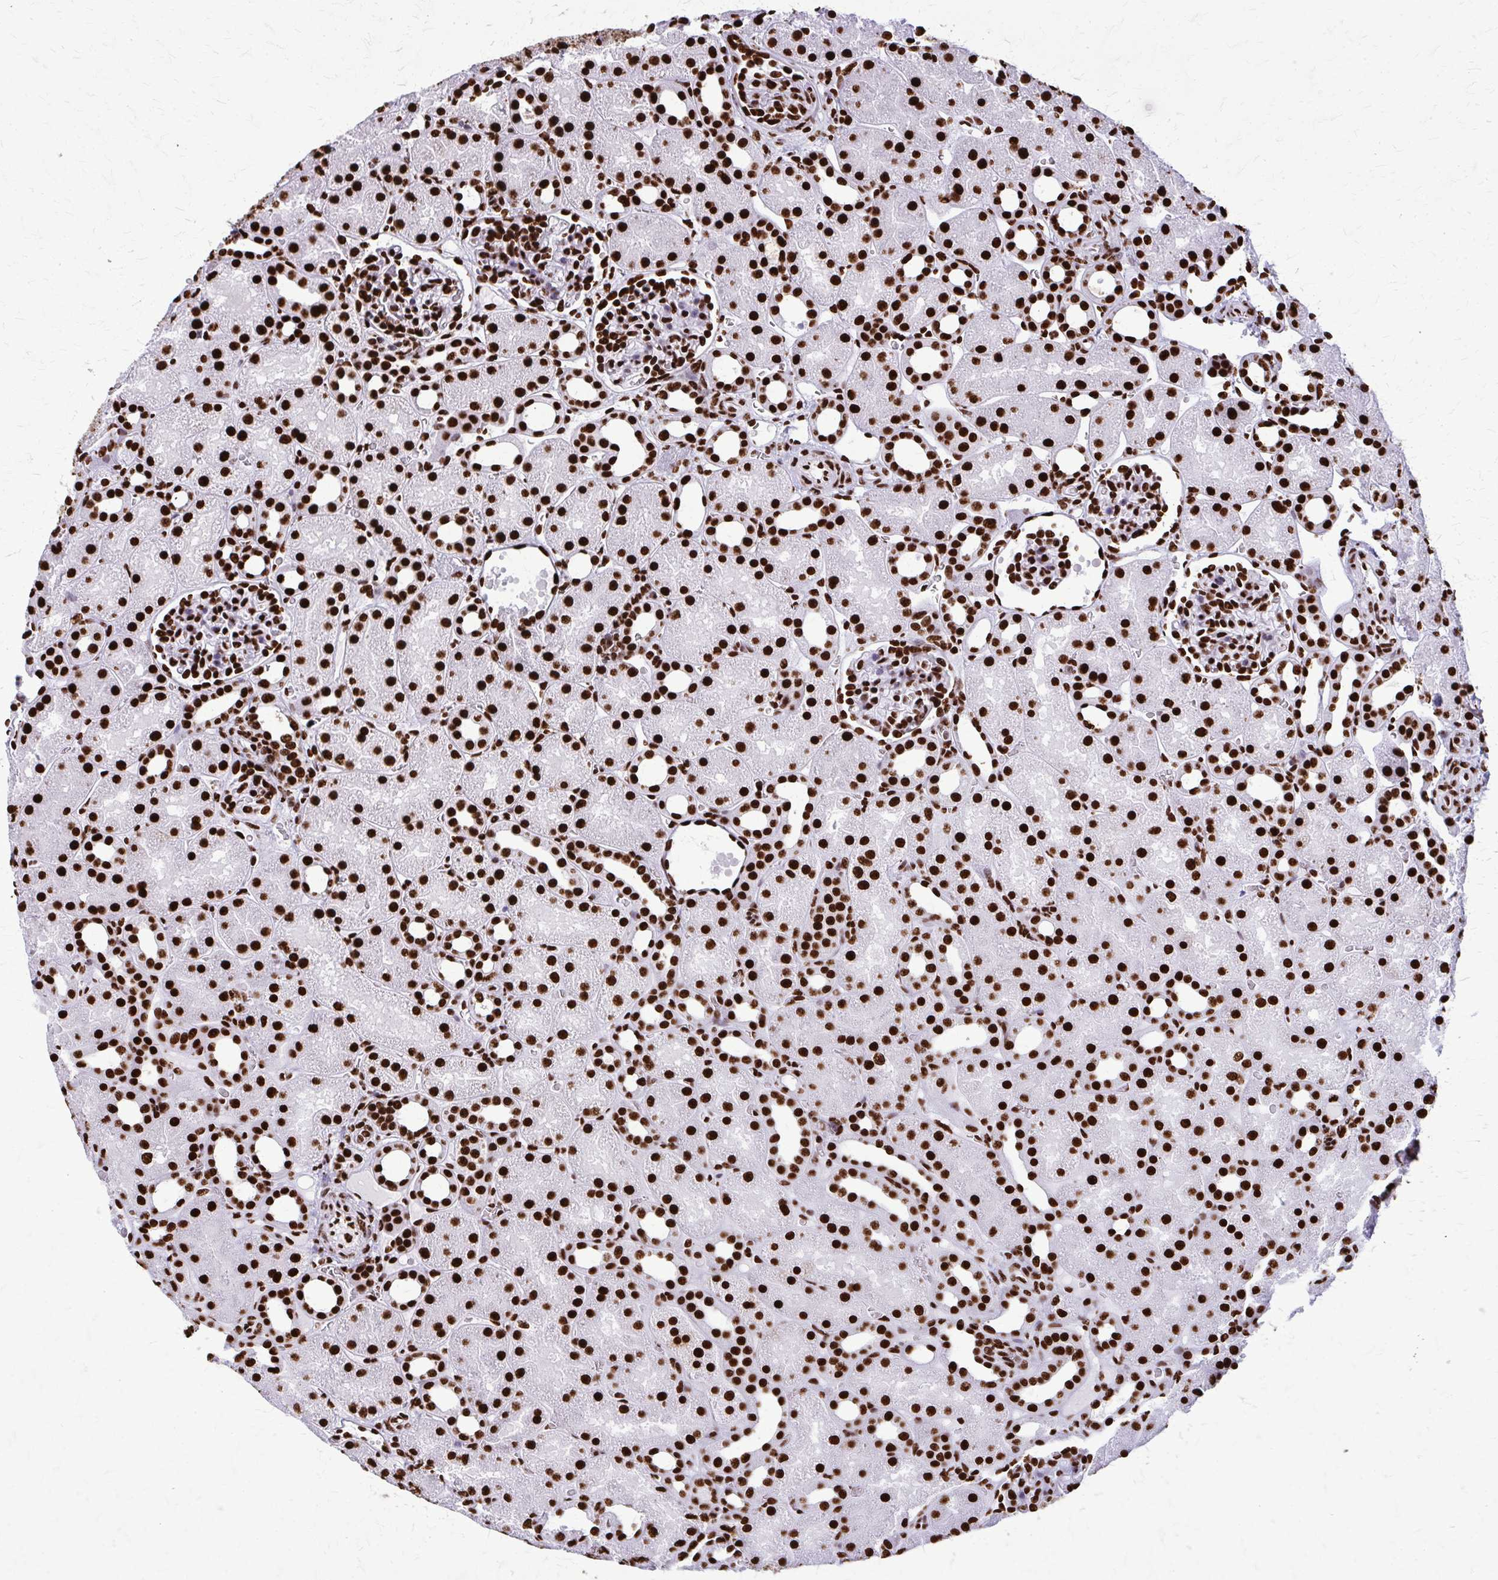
{"staining": {"intensity": "strong", "quantity": ">75%", "location": "nuclear"}, "tissue": "kidney", "cell_type": "Cells in glomeruli", "image_type": "normal", "snomed": [{"axis": "morphology", "description": "Normal tissue, NOS"}, {"axis": "topography", "description": "Kidney"}], "caption": "Benign kidney was stained to show a protein in brown. There is high levels of strong nuclear expression in about >75% of cells in glomeruli. (Brightfield microscopy of DAB IHC at high magnification).", "gene": "SFPQ", "patient": {"sex": "male", "age": 2}}